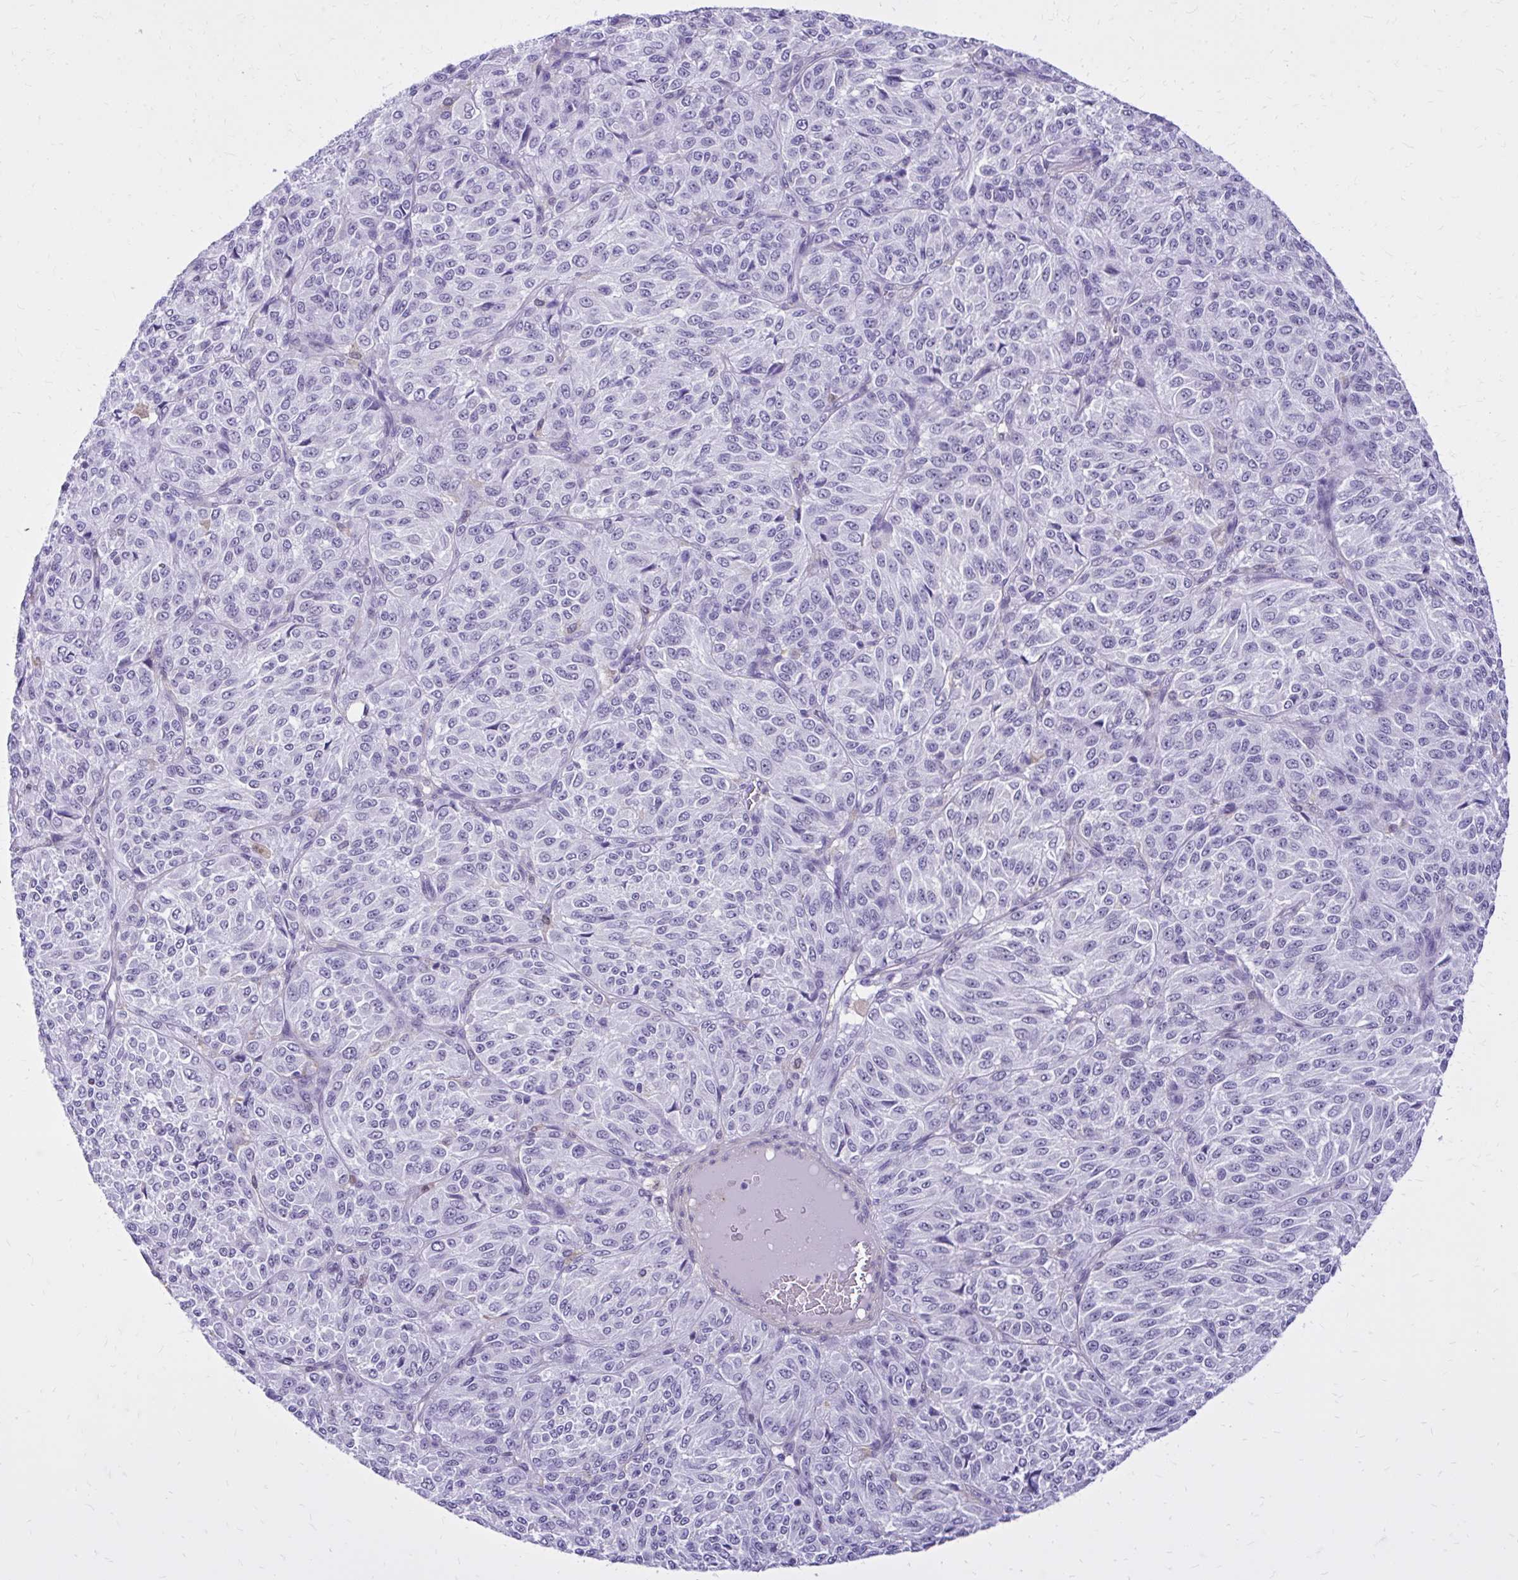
{"staining": {"intensity": "negative", "quantity": "none", "location": "none"}, "tissue": "melanoma", "cell_type": "Tumor cells", "image_type": "cancer", "snomed": [{"axis": "morphology", "description": "Malignant melanoma, Metastatic site"}, {"axis": "topography", "description": "Brain"}], "caption": "Immunohistochemical staining of malignant melanoma (metastatic site) shows no significant positivity in tumor cells.", "gene": "RASL11B", "patient": {"sex": "female", "age": 56}}